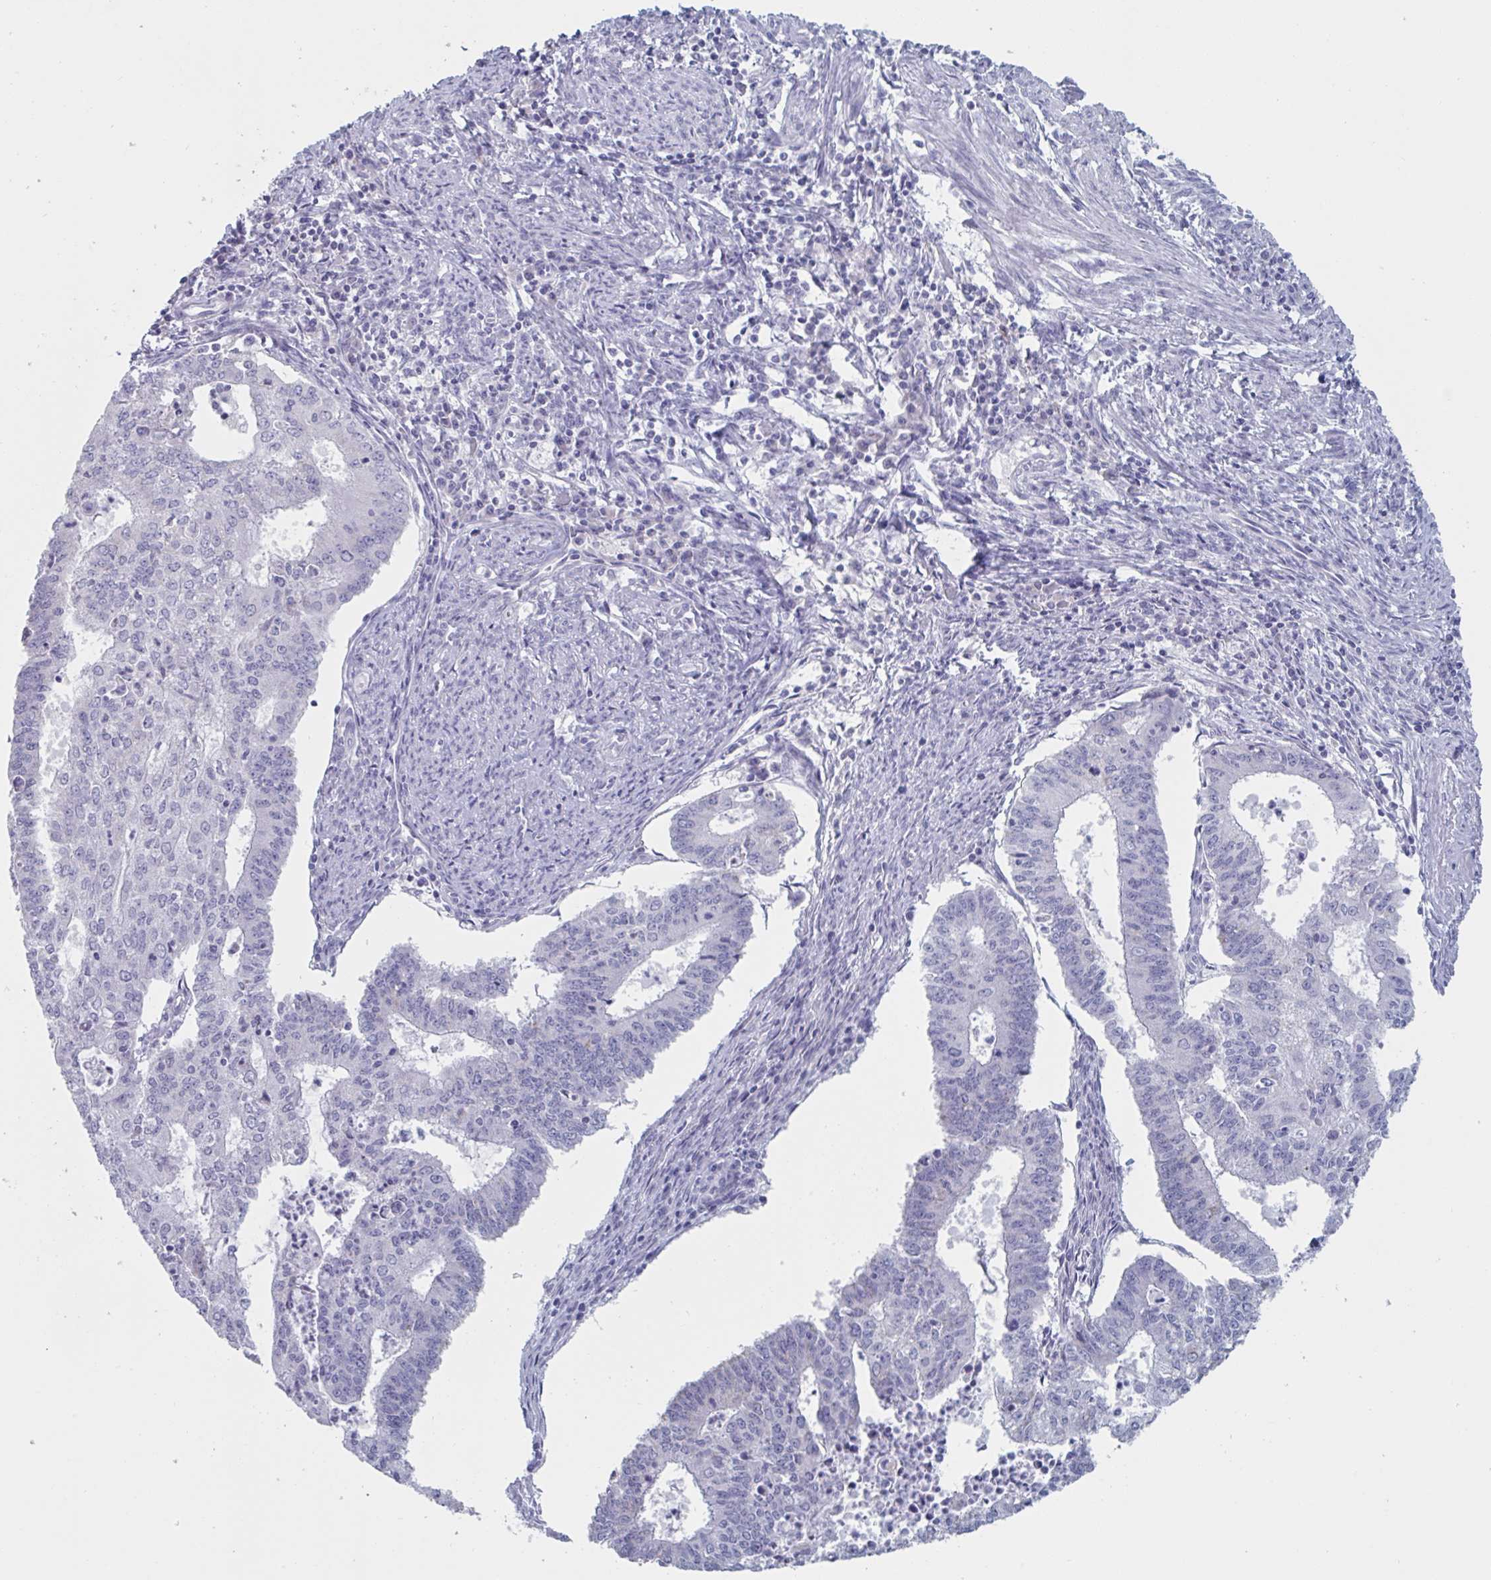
{"staining": {"intensity": "negative", "quantity": "none", "location": "none"}, "tissue": "endometrial cancer", "cell_type": "Tumor cells", "image_type": "cancer", "snomed": [{"axis": "morphology", "description": "Adenocarcinoma, NOS"}, {"axis": "topography", "description": "Endometrium"}], "caption": "An immunohistochemistry (IHC) image of endometrial cancer is shown. There is no staining in tumor cells of endometrial cancer.", "gene": "NDUFC2", "patient": {"sex": "female", "age": 61}}